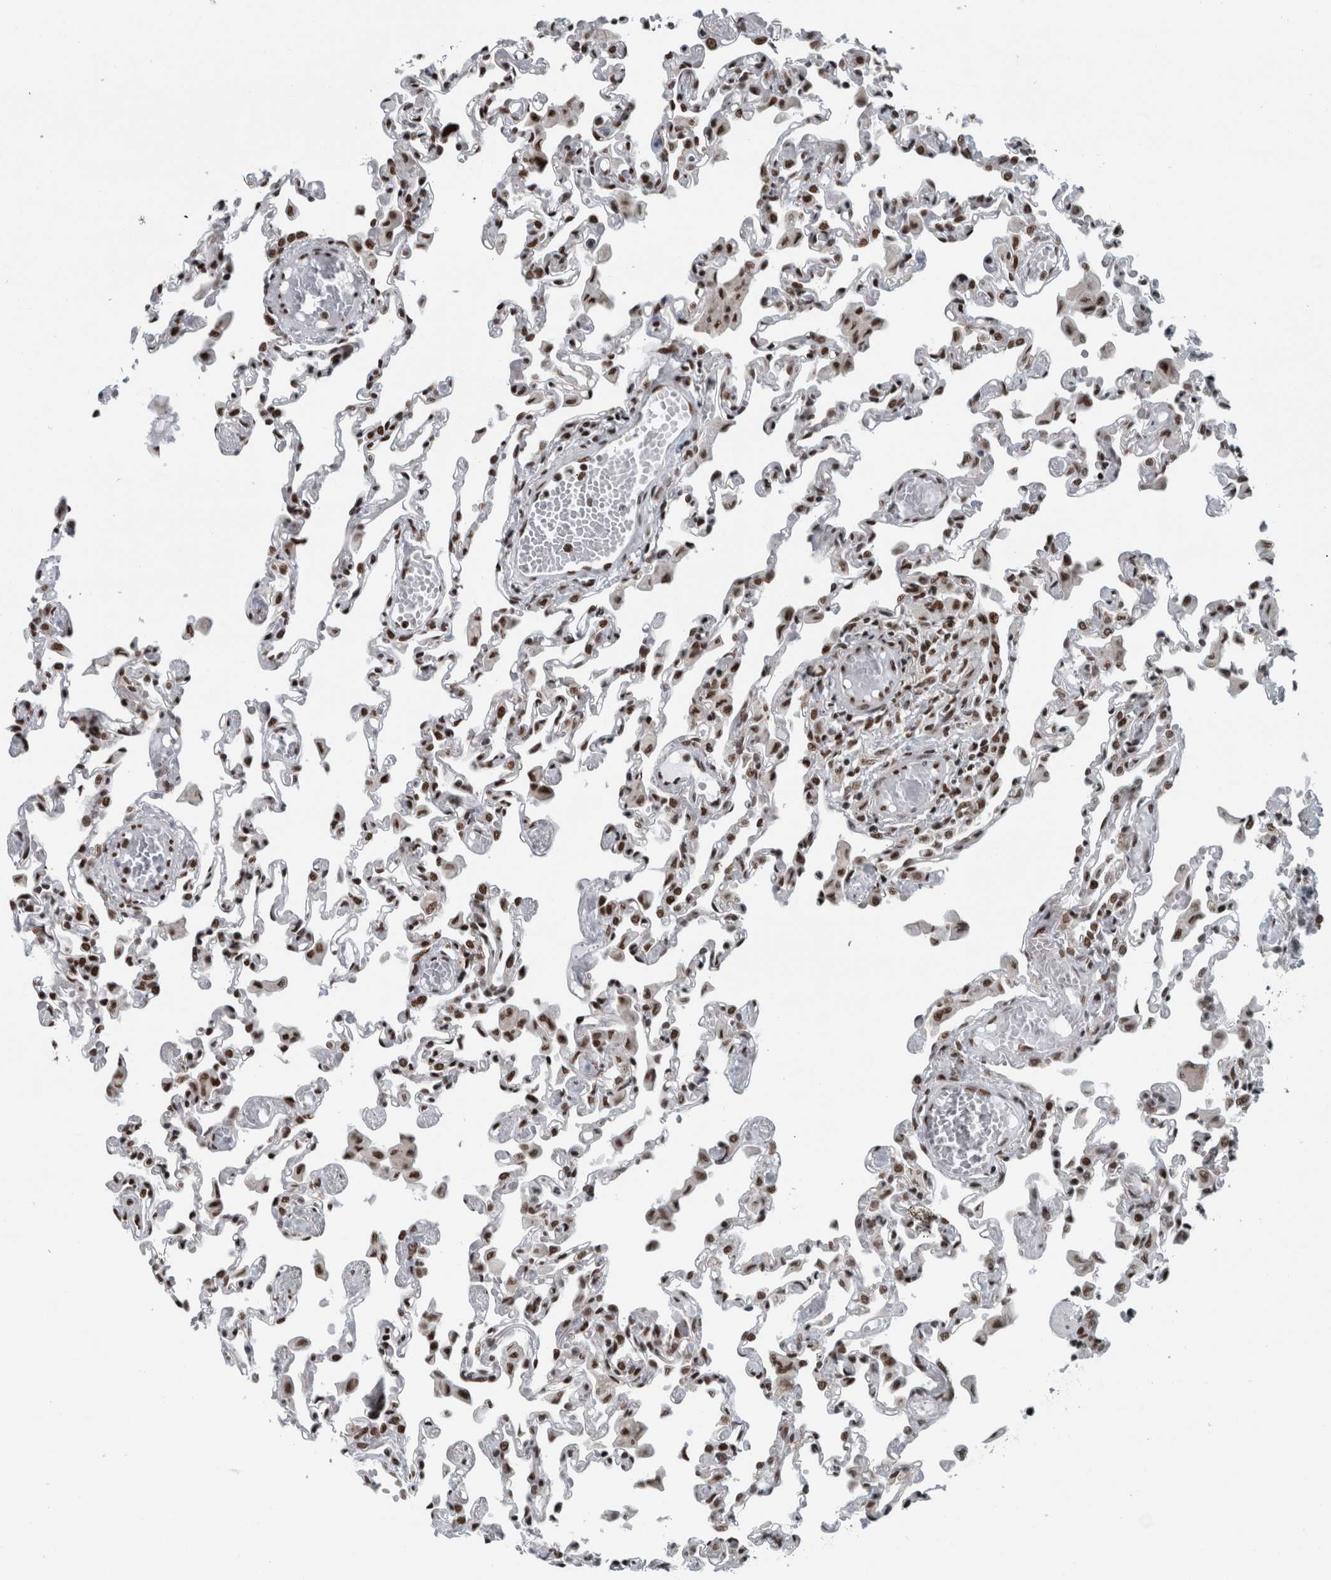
{"staining": {"intensity": "moderate", "quantity": "25%-75%", "location": "nuclear"}, "tissue": "lung", "cell_type": "Alveolar cells", "image_type": "normal", "snomed": [{"axis": "morphology", "description": "Normal tissue, NOS"}, {"axis": "topography", "description": "Bronchus"}, {"axis": "topography", "description": "Lung"}], "caption": "Immunohistochemistry (IHC) photomicrograph of unremarkable lung: lung stained using IHC demonstrates medium levels of moderate protein expression localized specifically in the nuclear of alveolar cells, appearing as a nuclear brown color.", "gene": "DNMT3A", "patient": {"sex": "female", "age": 49}}